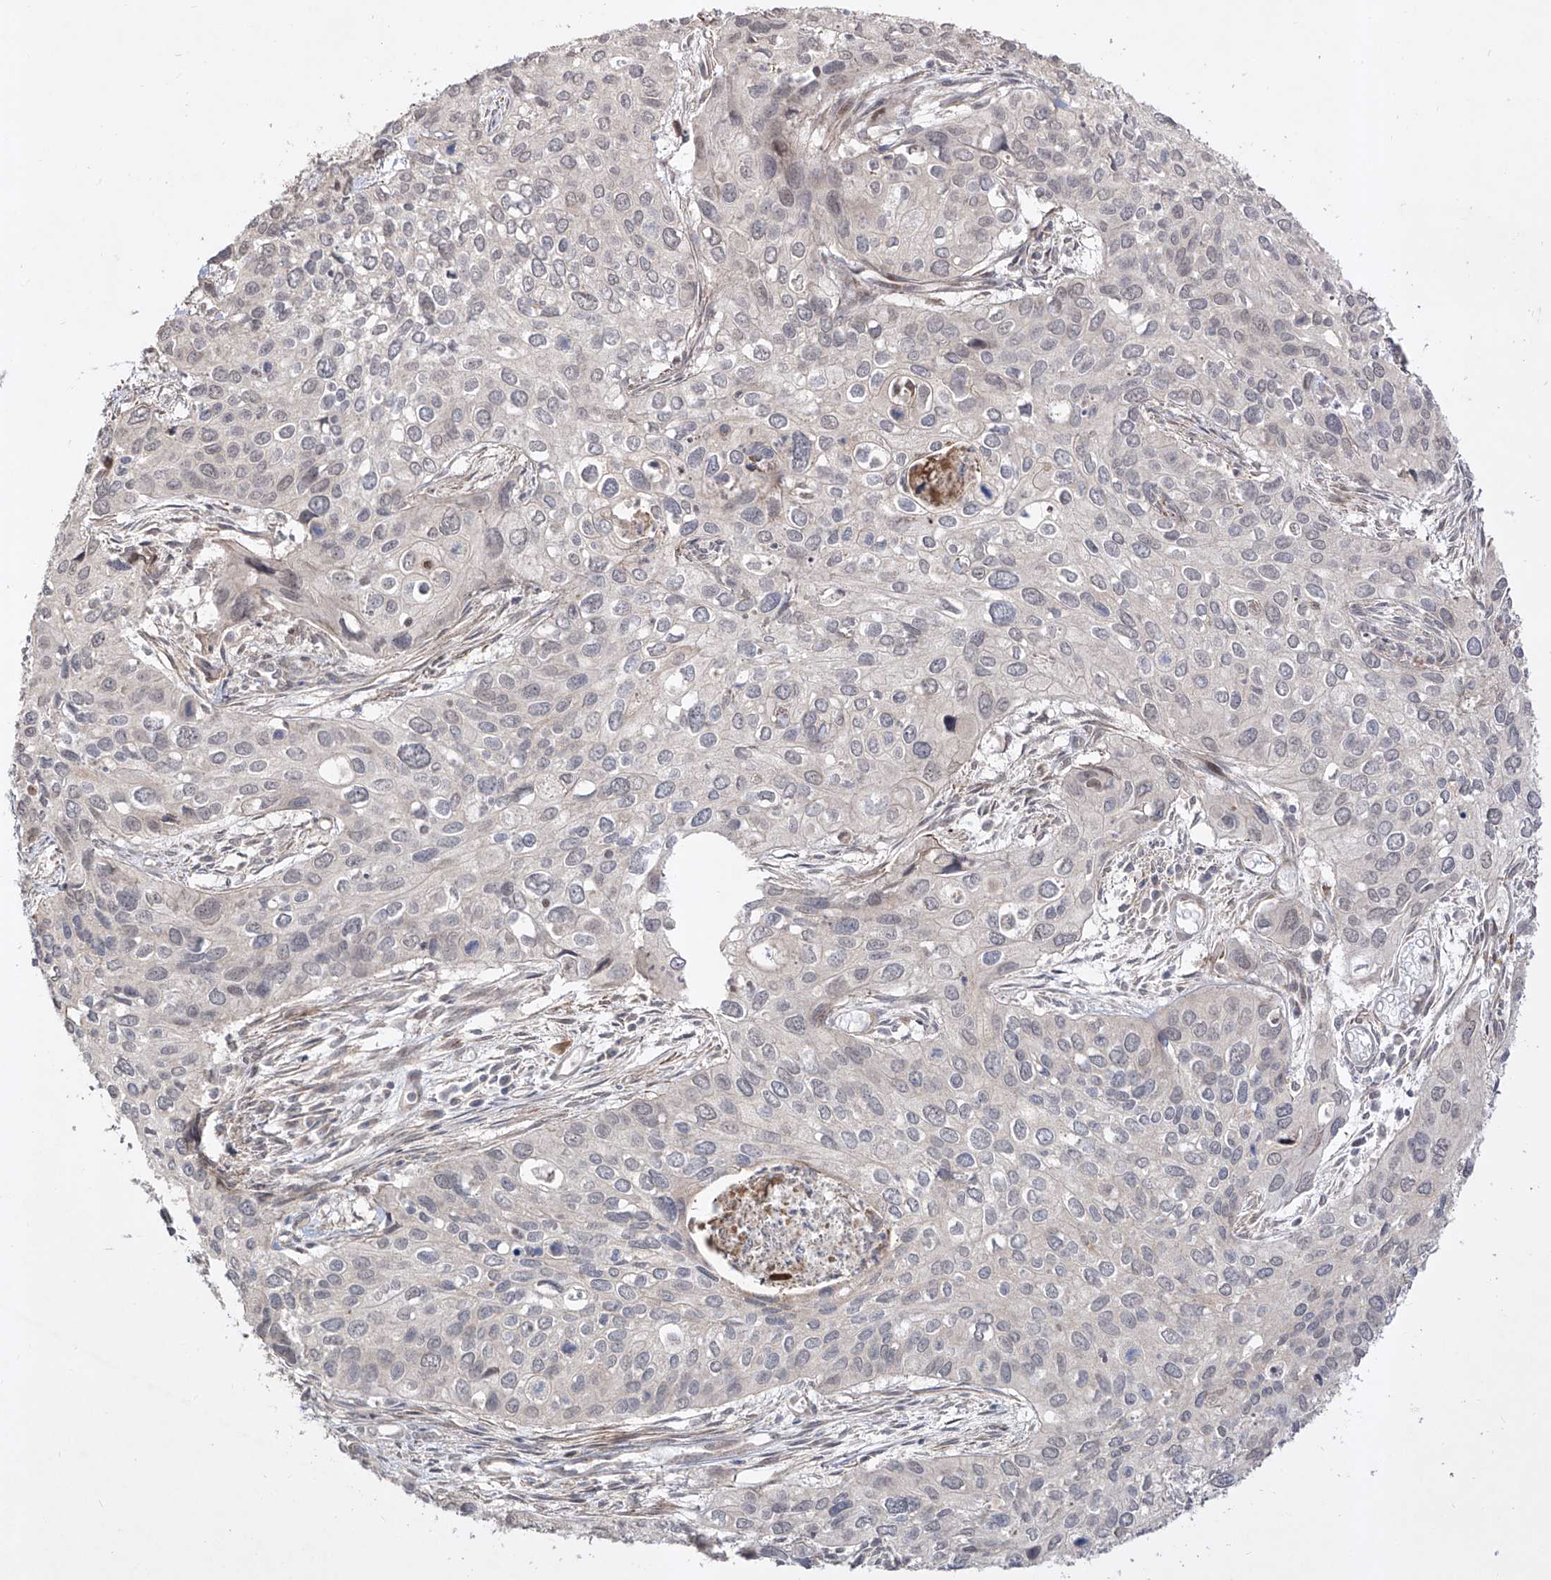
{"staining": {"intensity": "negative", "quantity": "none", "location": "none"}, "tissue": "cervical cancer", "cell_type": "Tumor cells", "image_type": "cancer", "snomed": [{"axis": "morphology", "description": "Squamous cell carcinoma, NOS"}, {"axis": "topography", "description": "Cervix"}], "caption": "The micrograph exhibits no significant staining in tumor cells of squamous cell carcinoma (cervical).", "gene": "KDM1B", "patient": {"sex": "female", "age": 55}}